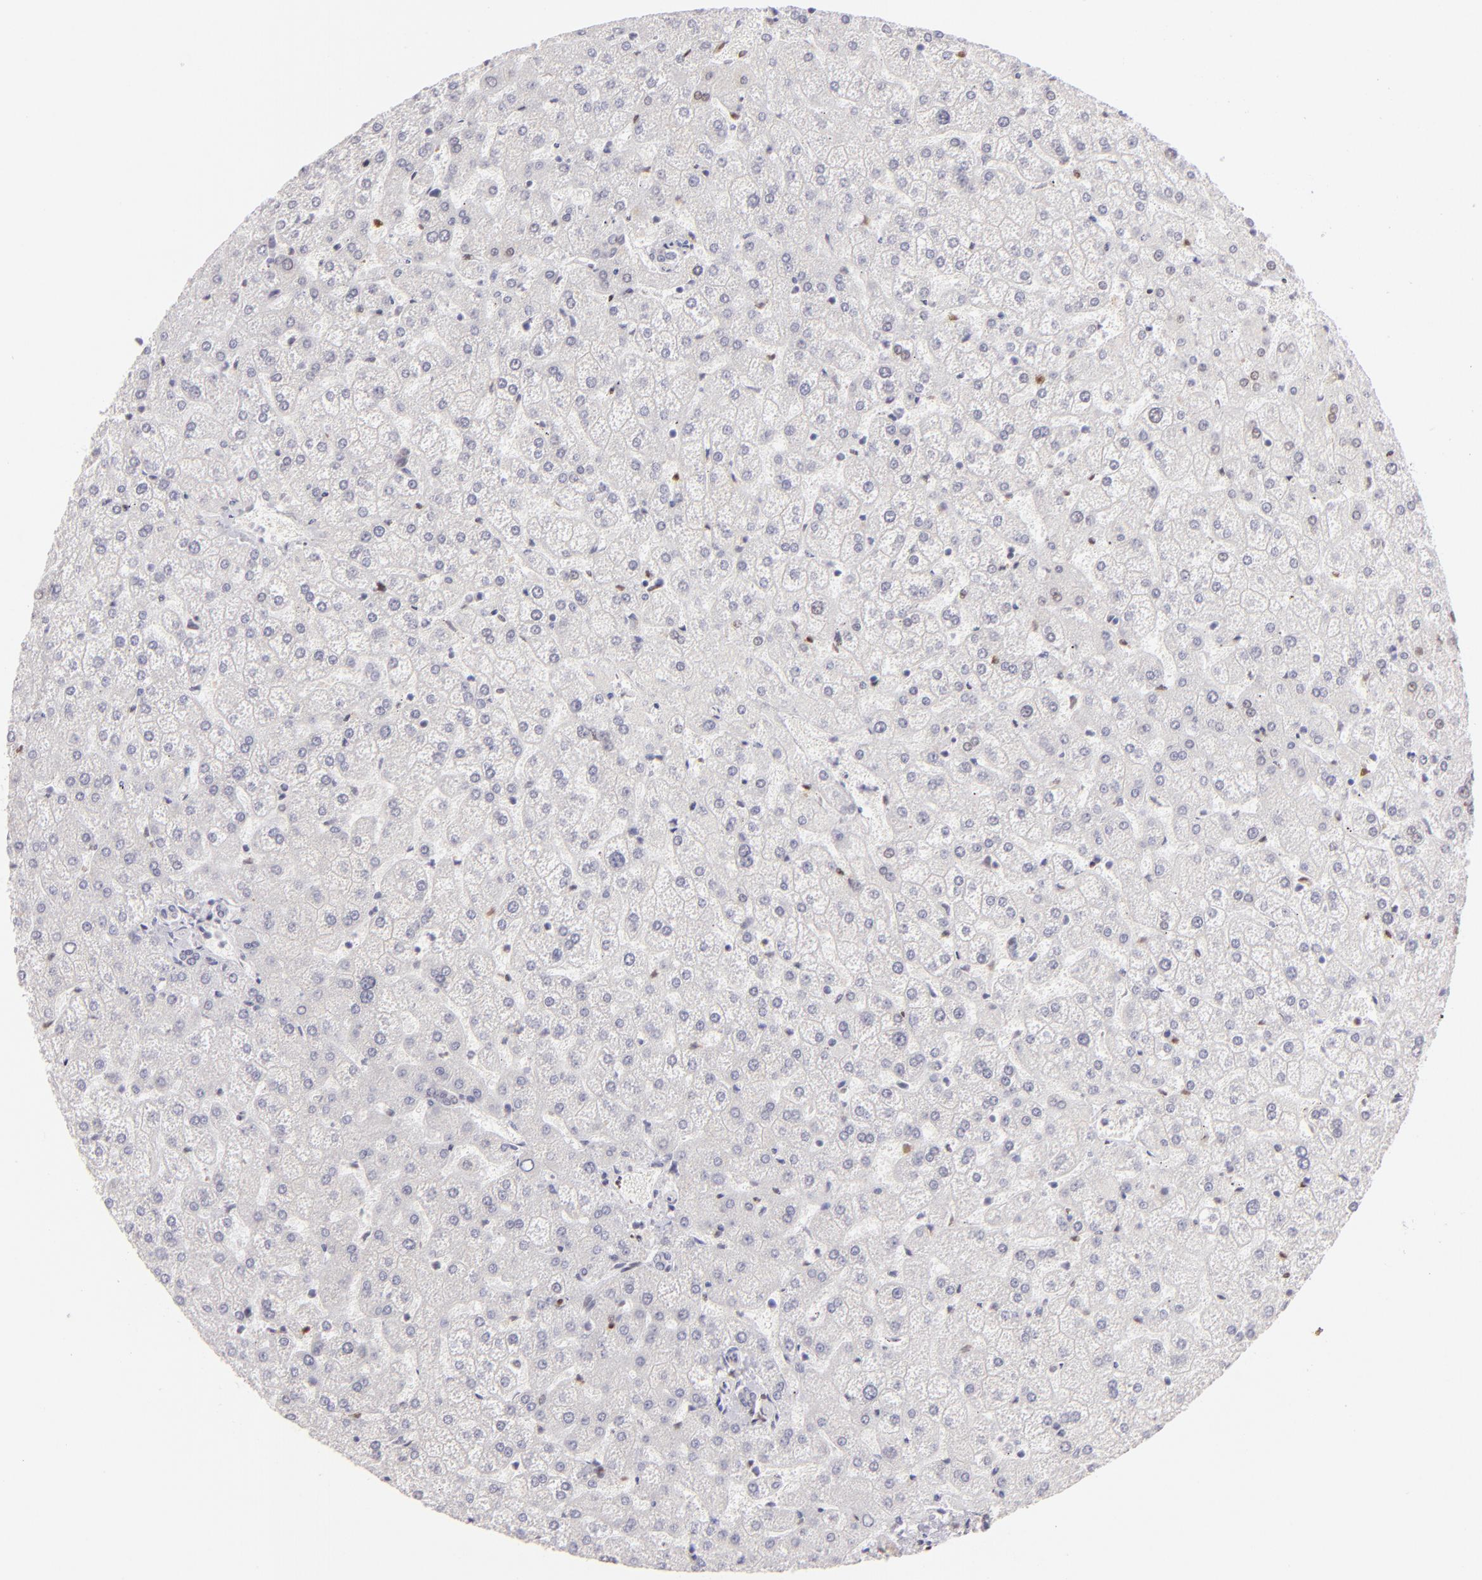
{"staining": {"intensity": "weak", "quantity": "25%-75%", "location": "nuclear"}, "tissue": "liver", "cell_type": "Cholangiocytes", "image_type": "normal", "snomed": [{"axis": "morphology", "description": "Normal tissue, NOS"}, {"axis": "topography", "description": "Liver"}], "caption": "A low amount of weak nuclear expression is present in approximately 25%-75% of cholangiocytes in normal liver. Immunohistochemistry (ihc) stains the protein of interest in brown and the nuclei are stained blue.", "gene": "POU2F1", "patient": {"sex": "female", "age": 32}}